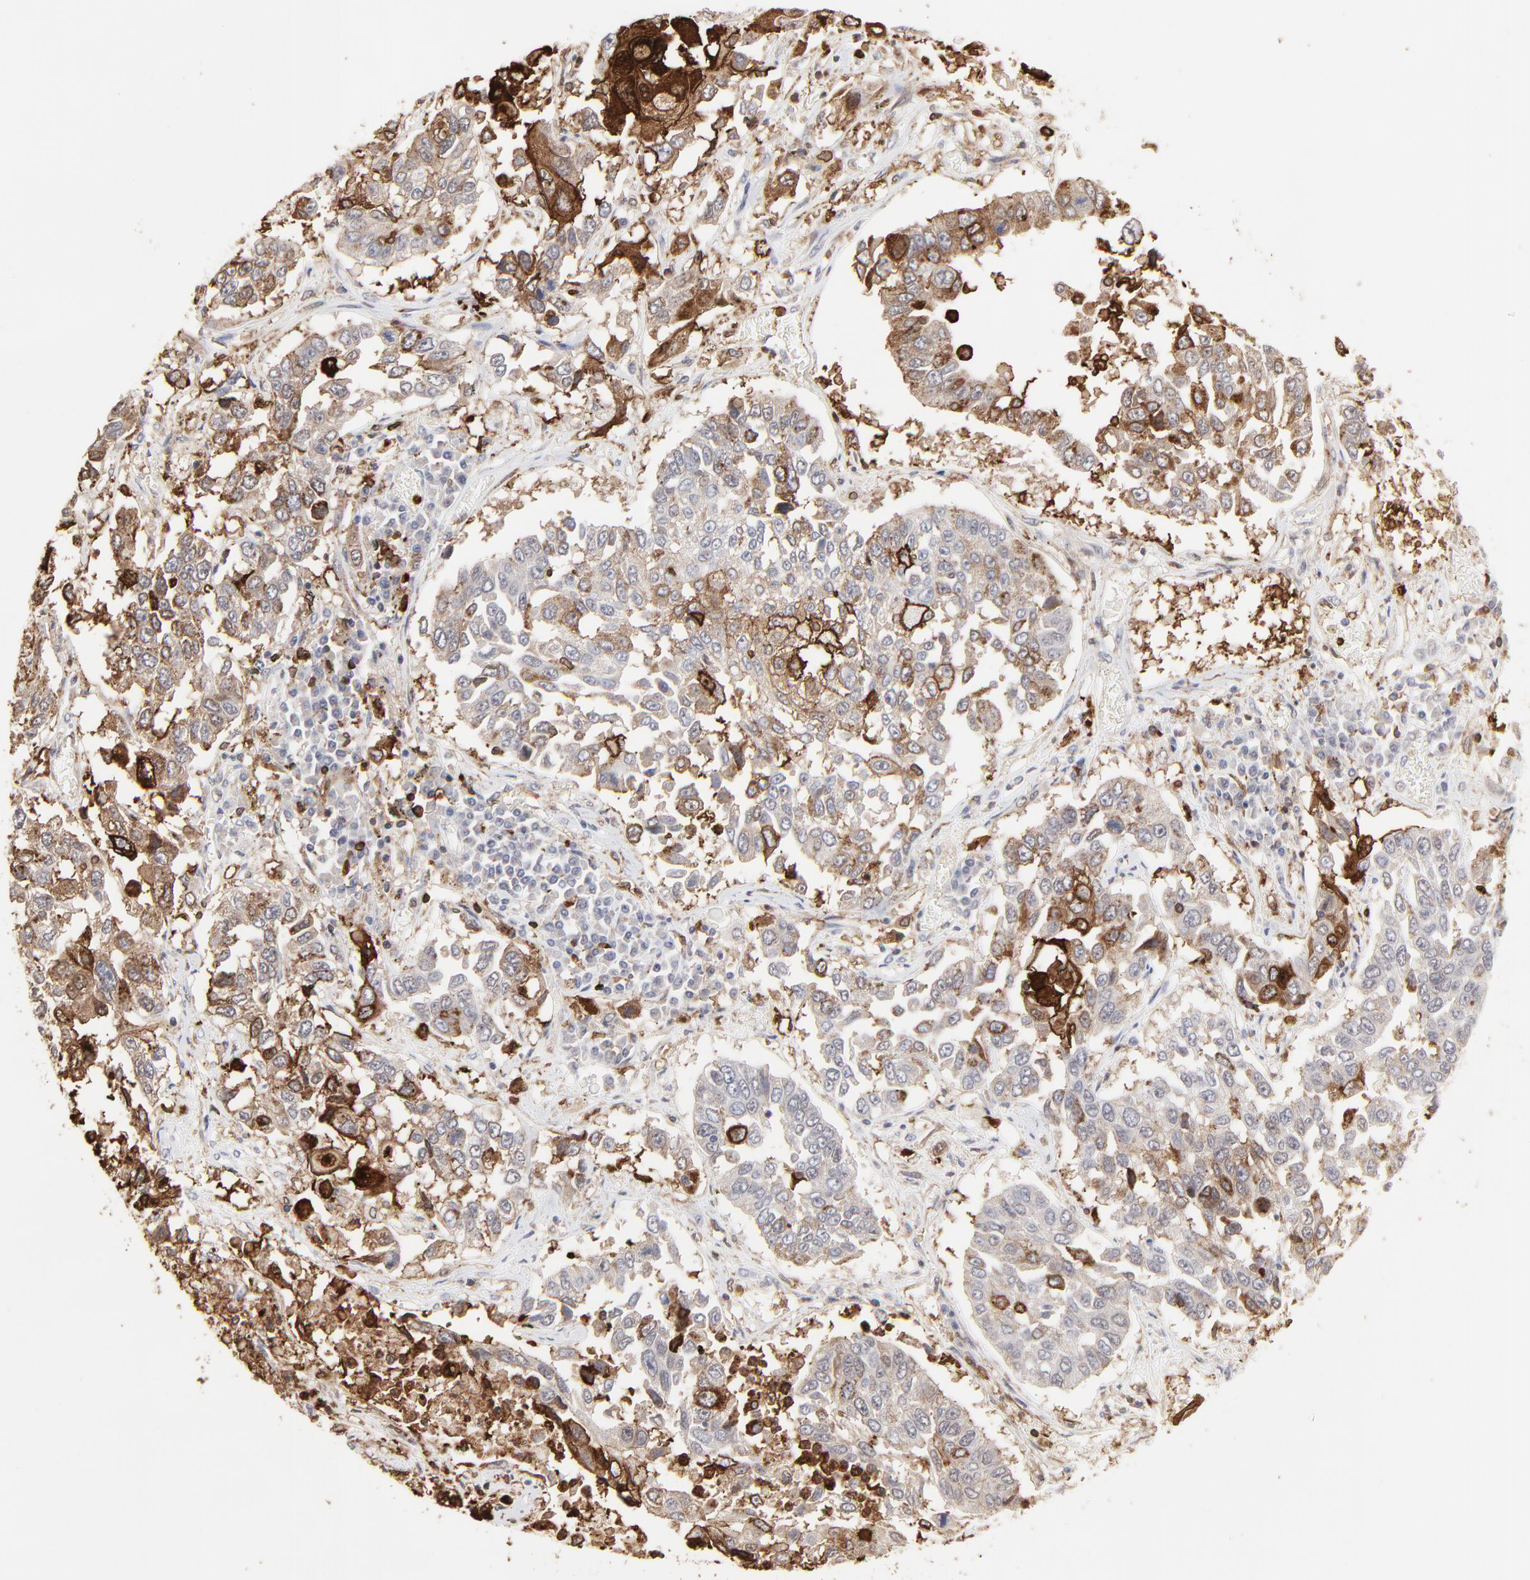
{"staining": {"intensity": "strong", "quantity": "25%-75%", "location": "cytoplasmic/membranous"}, "tissue": "lung cancer", "cell_type": "Tumor cells", "image_type": "cancer", "snomed": [{"axis": "morphology", "description": "Squamous cell carcinoma, NOS"}, {"axis": "topography", "description": "Lung"}], "caption": "Lung squamous cell carcinoma stained with immunohistochemistry demonstrates strong cytoplasmic/membranous positivity in about 25%-75% of tumor cells.", "gene": "SLC6A14", "patient": {"sex": "male", "age": 71}}